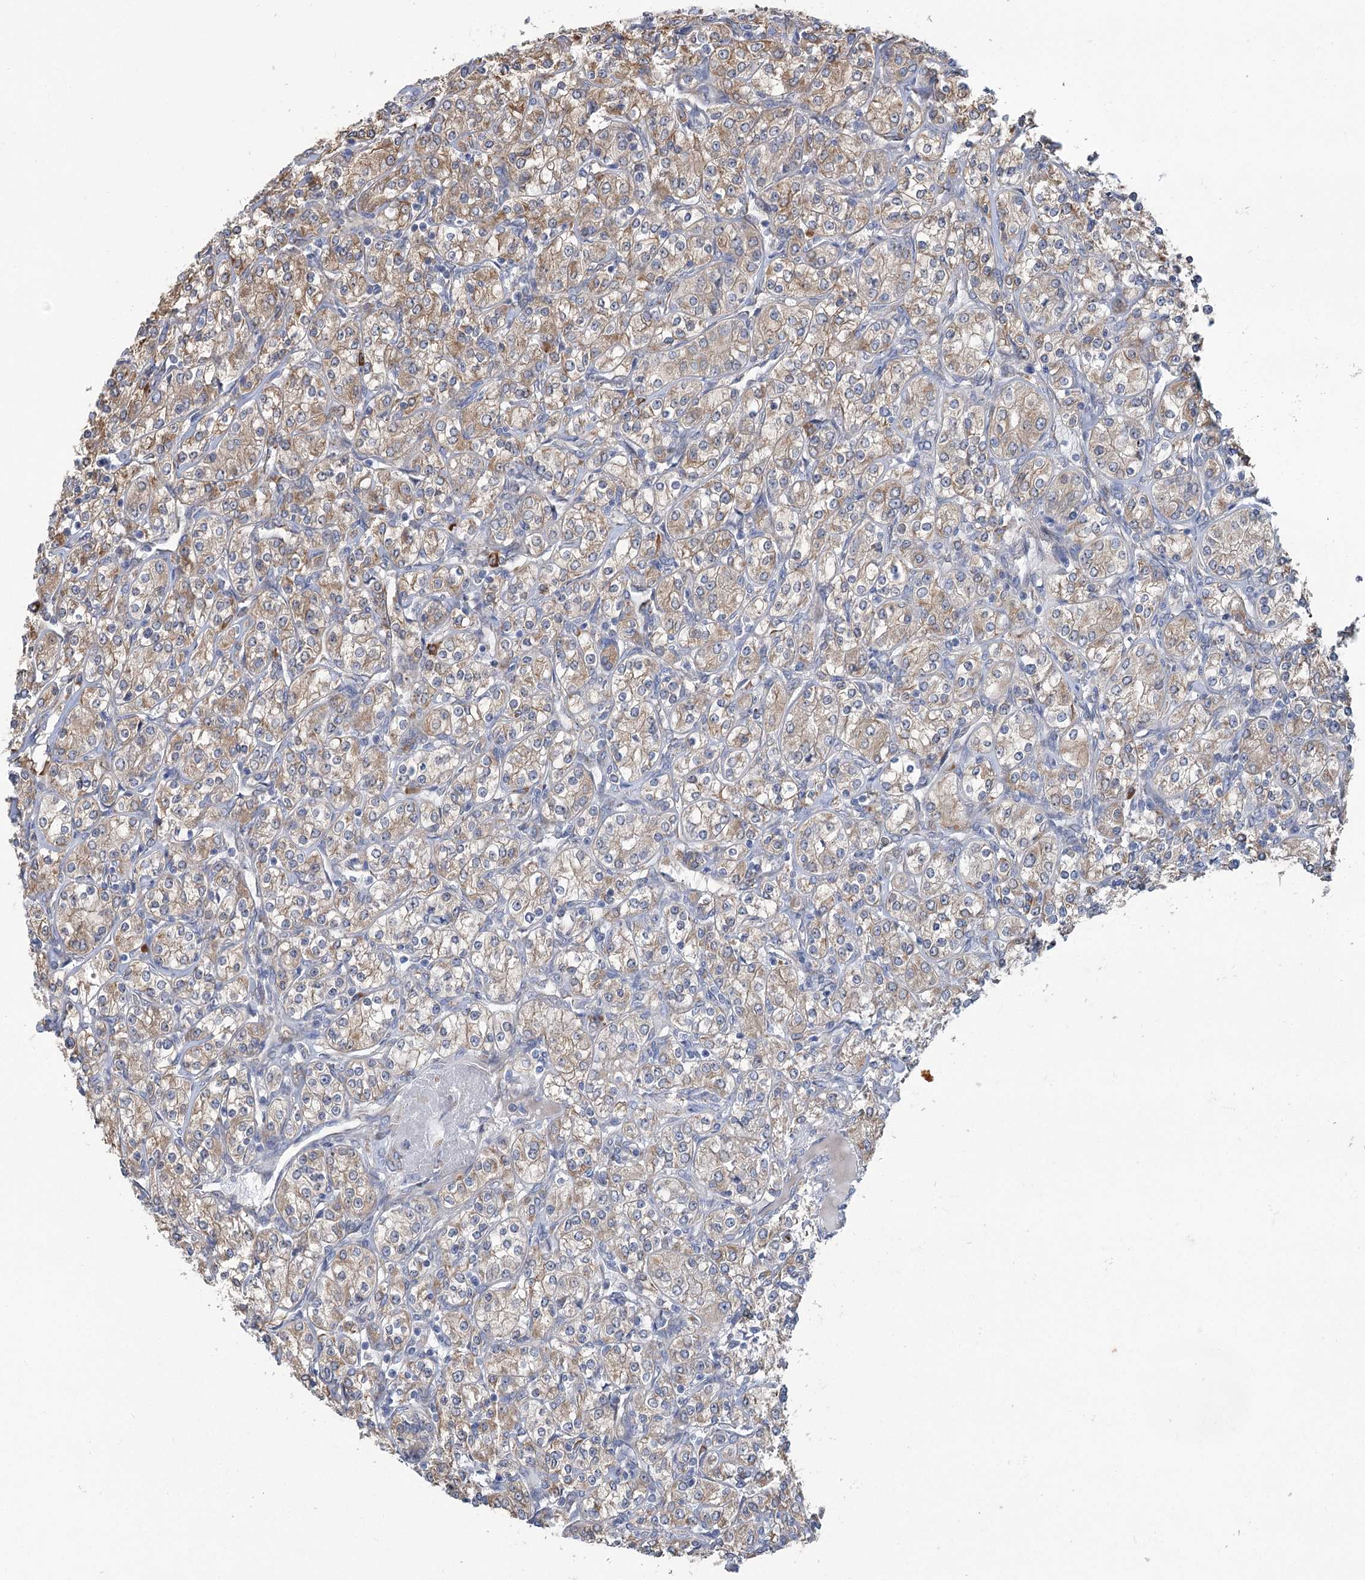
{"staining": {"intensity": "moderate", "quantity": "25%-75%", "location": "cytoplasmic/membranous"}, "tissue": "renal cancer", "cell_type": "Tumor cells", "image_type": "cancer", "snomed": [{"axis": "morphology", "description": "Adenocarcinoma, NOS"}, {"axis": "topography", "description": "Kidney"}], "caption": "Tumor cells reveal medium levels of moderate cytoplasmic/membranous expression in about 25%-75% of cells in human renal cancer (adenocarcinoma).", "gene": "METTL24", "patient": {"sex": "male", "age": 77}}